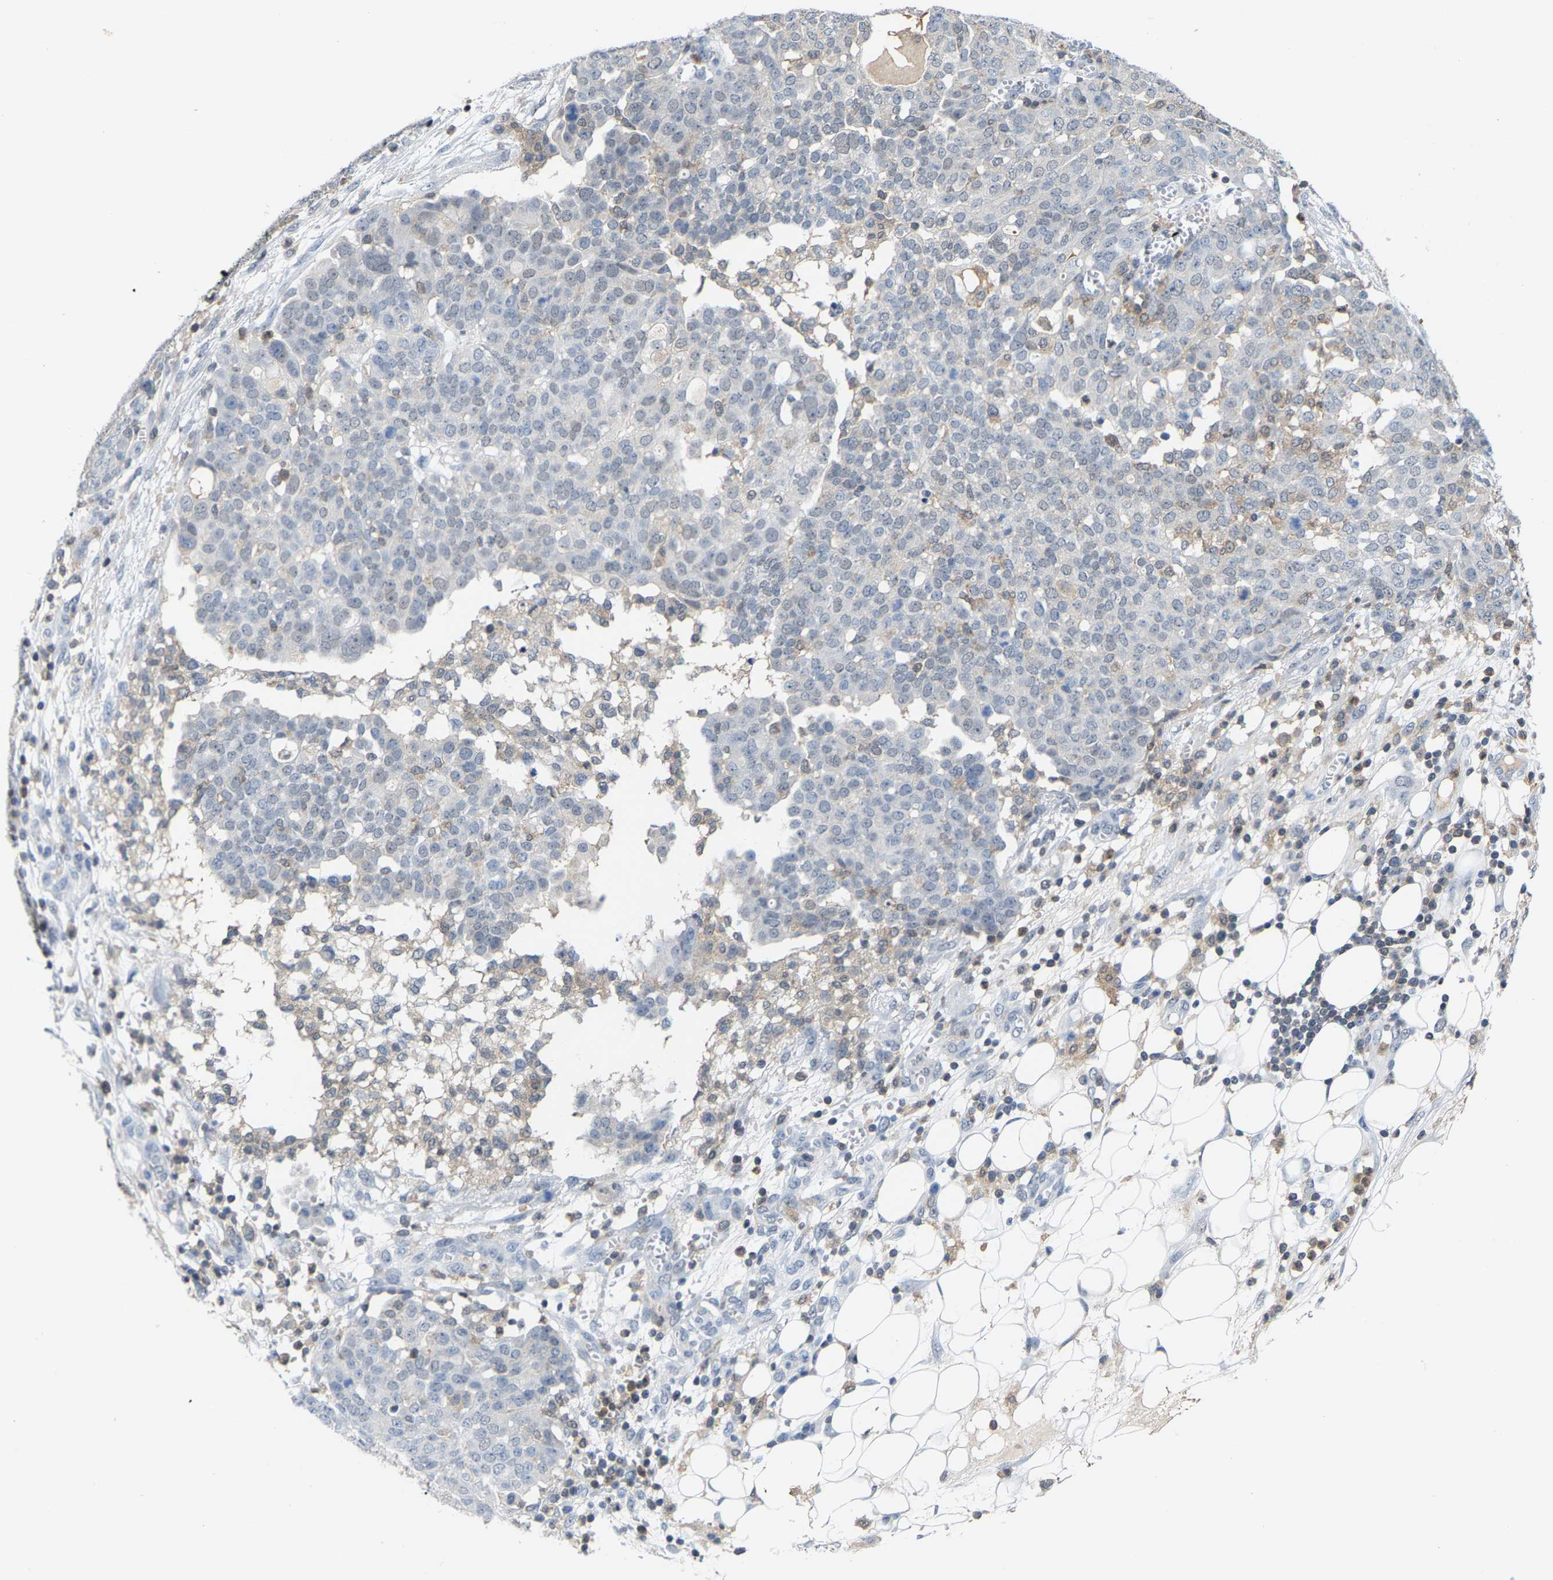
{"staining": {"intensity": "negative", "quantity": "none", "location": "none"}, "tissue": "ovarian cancer", "cell_type": "Tumor cells", "image_type": "cancer", "snomed": [{"axis": "morphology", "description": "Cystadenocarcinoma, serous, NOS"}, {"axis": "topography", "description": "Soft tissue"}, {"axis": "topography", "description": "Ovary"}], "caption": "This is a photomicrograph of immunohistochemistry staining of ovarian serous cystadenocarcinoma, which shows no positivity in tumor cells. (Brightfield microscopy of DAB immunohistochemistry at high magnification).", "gene": "FGD3", "patient": {"sex": "female", "age": 57}}